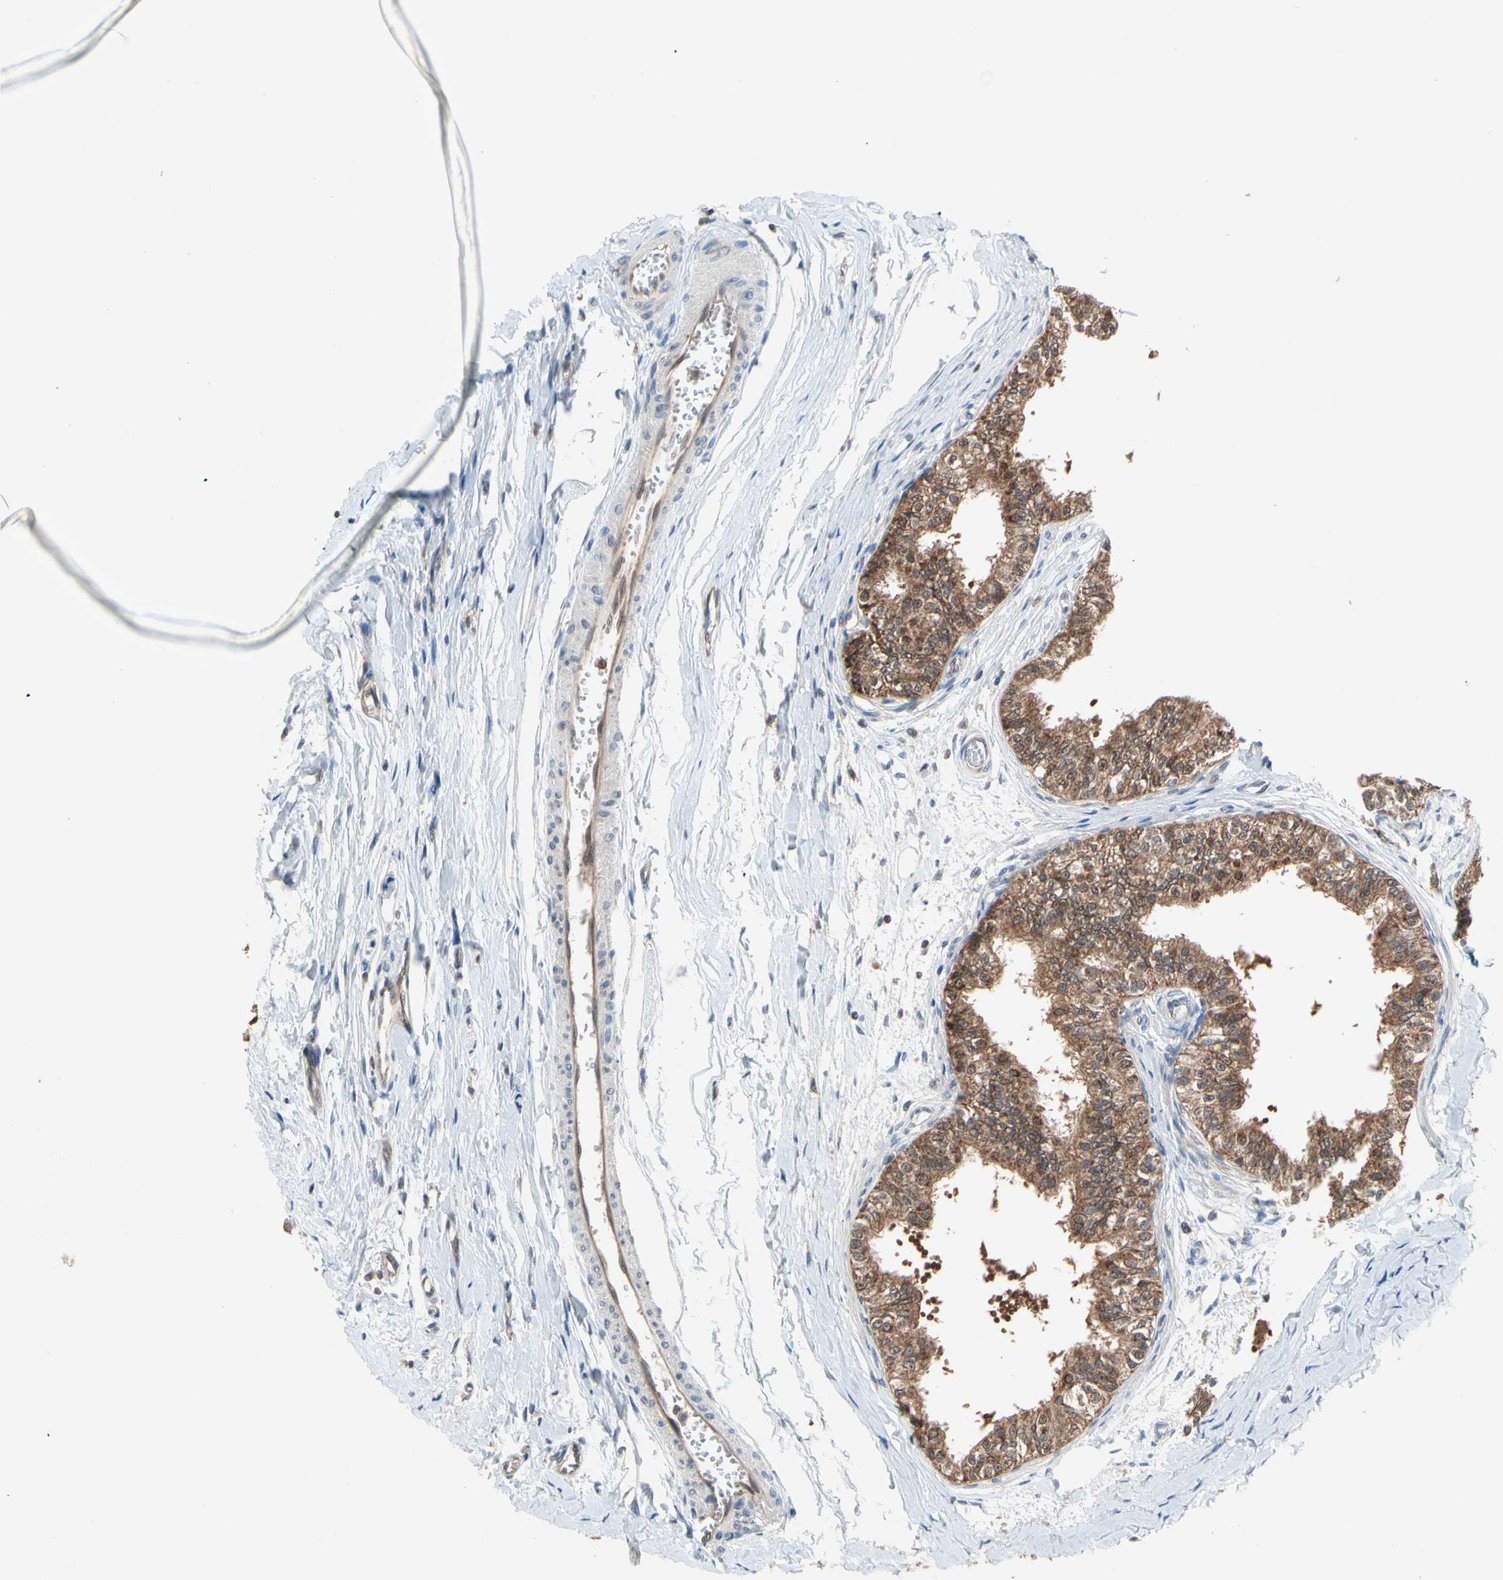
{"staining": {"intensity": "strong", "quantity": ">75%", "location": "cytoplasmic/membranous,nuclear"}, "tissue": "epididymis", "cell_type": "Glandular cells", "image_type": "normal", "snomed": [{"axis": "morphology", "description": "Normal tissue, NOS"}, {"axis": "morphology", "description": "Adenocarcinoma, metastatic, NOS"}, {"axis": "topography", "description": "Testis"}, {"axis": "topography", "description": "Epididymis"}], "caption": "Immunohistochemistry (IHC) photomicrograph of normal human epididymis stained for a protein (brown), which exhibits high levels of strong cytoplasmic/membranous,nuclear positivity in approximately >75% of glandular cells.", "gene": "MTHFS", "patient": {"sex": "male", "age": 26}}